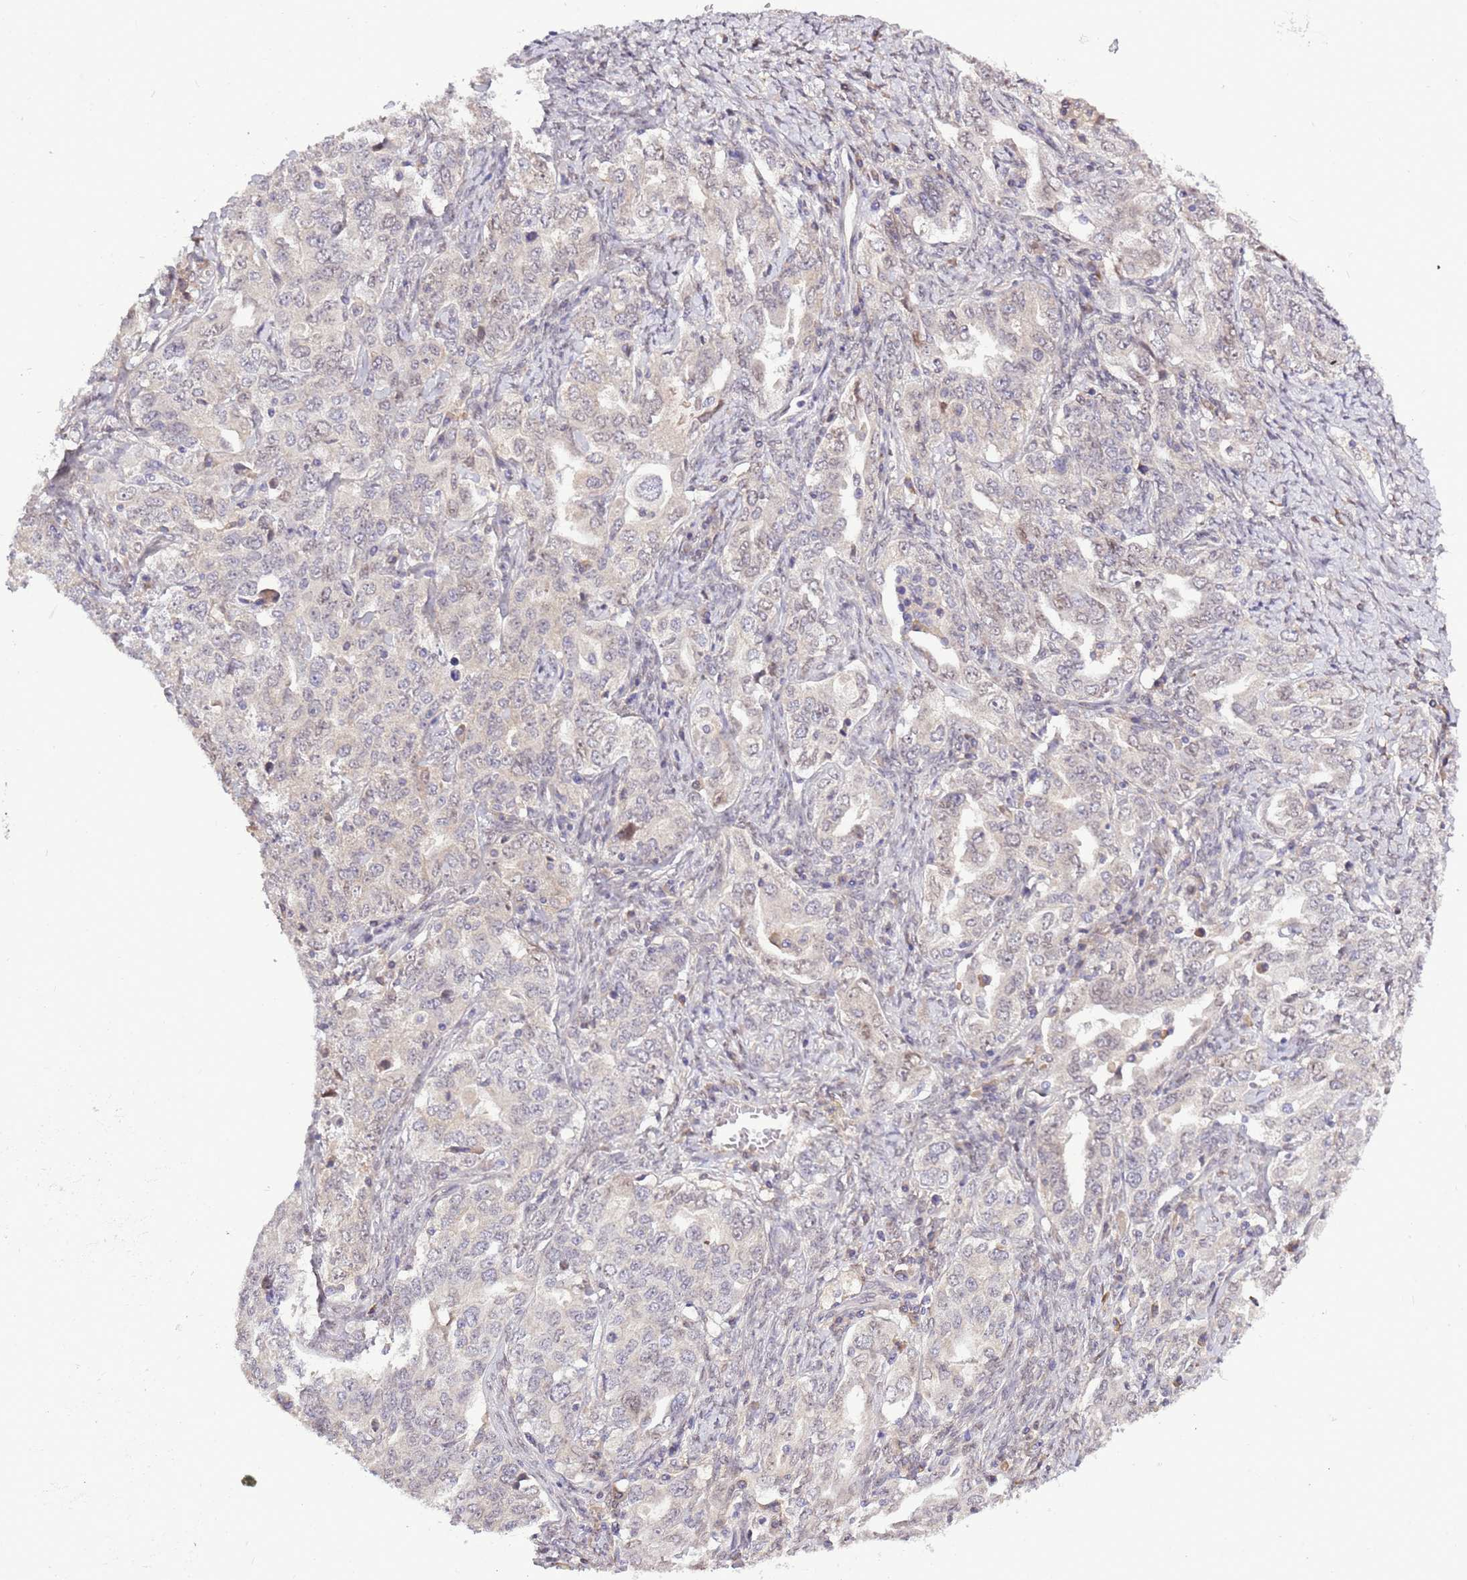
{"staining": {"intensity": "negative", "quantity": "none", "location": "none"}, "tissue": "ovarian cancer", "cell_type": "Tumor cells", "image_type": "cancer", "snomed": [{"axis": "morphology", "description": "Carcinoma, endometroid"}, {"axis": "topography", "description": "Ovary"}], "caption": "IHC image of human ovarian endometroid carcinoma stained for a protein (brown), which demonstrates no positivity in tumor cells. Brightfield microscopy of immunohistochemistry (IHC) stained with DAB (3,3'-diaminobenzidine) (brown) and hematoxylin (blue), captured at high magnification.", "gene": "ZNF665", "patient": {"sex": "female", "age": 62}}